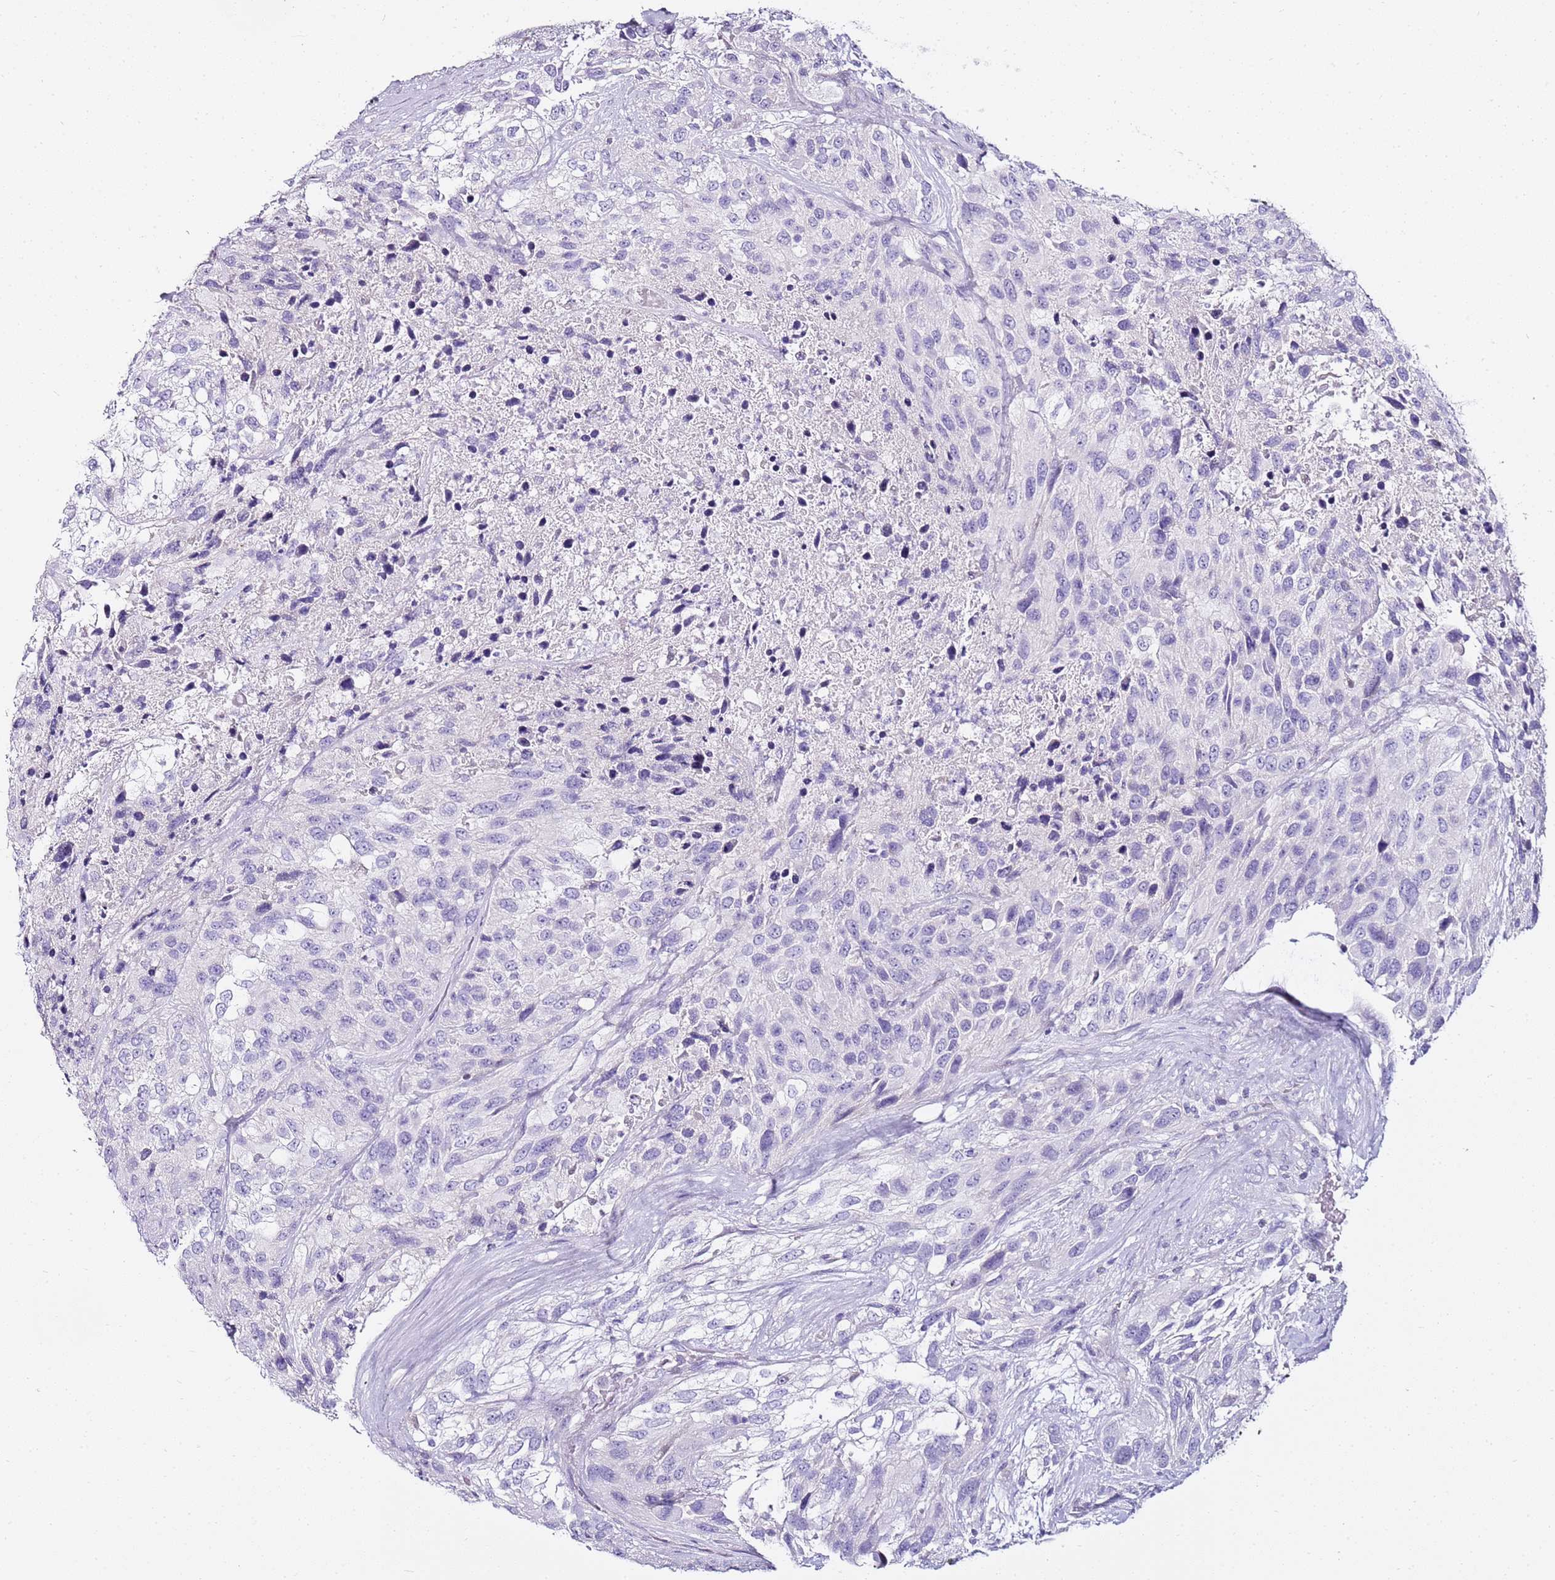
{"staining": {"intensity": "negative", "quantity": "none", "location": "none"}, "tissue": "urothelial cancer", "cell_type": "Tumor cells", "image_type": "cancer", "snomed": [{"axis": "morphology", "description": "Urothelial carcinoma, High grade"}, {"axis": "topography", "description": "Urinary bladder"}], "caption": "Immunohistochemistry (IHC) photomicrograph of urothelial cancer stained for a protein (brown), which displays no staining in tumor cells. (IHC, brightfield microscopy, high magnification).", "gene": "MYBPC3", "patient": {"sex": "female", "age": 70}}